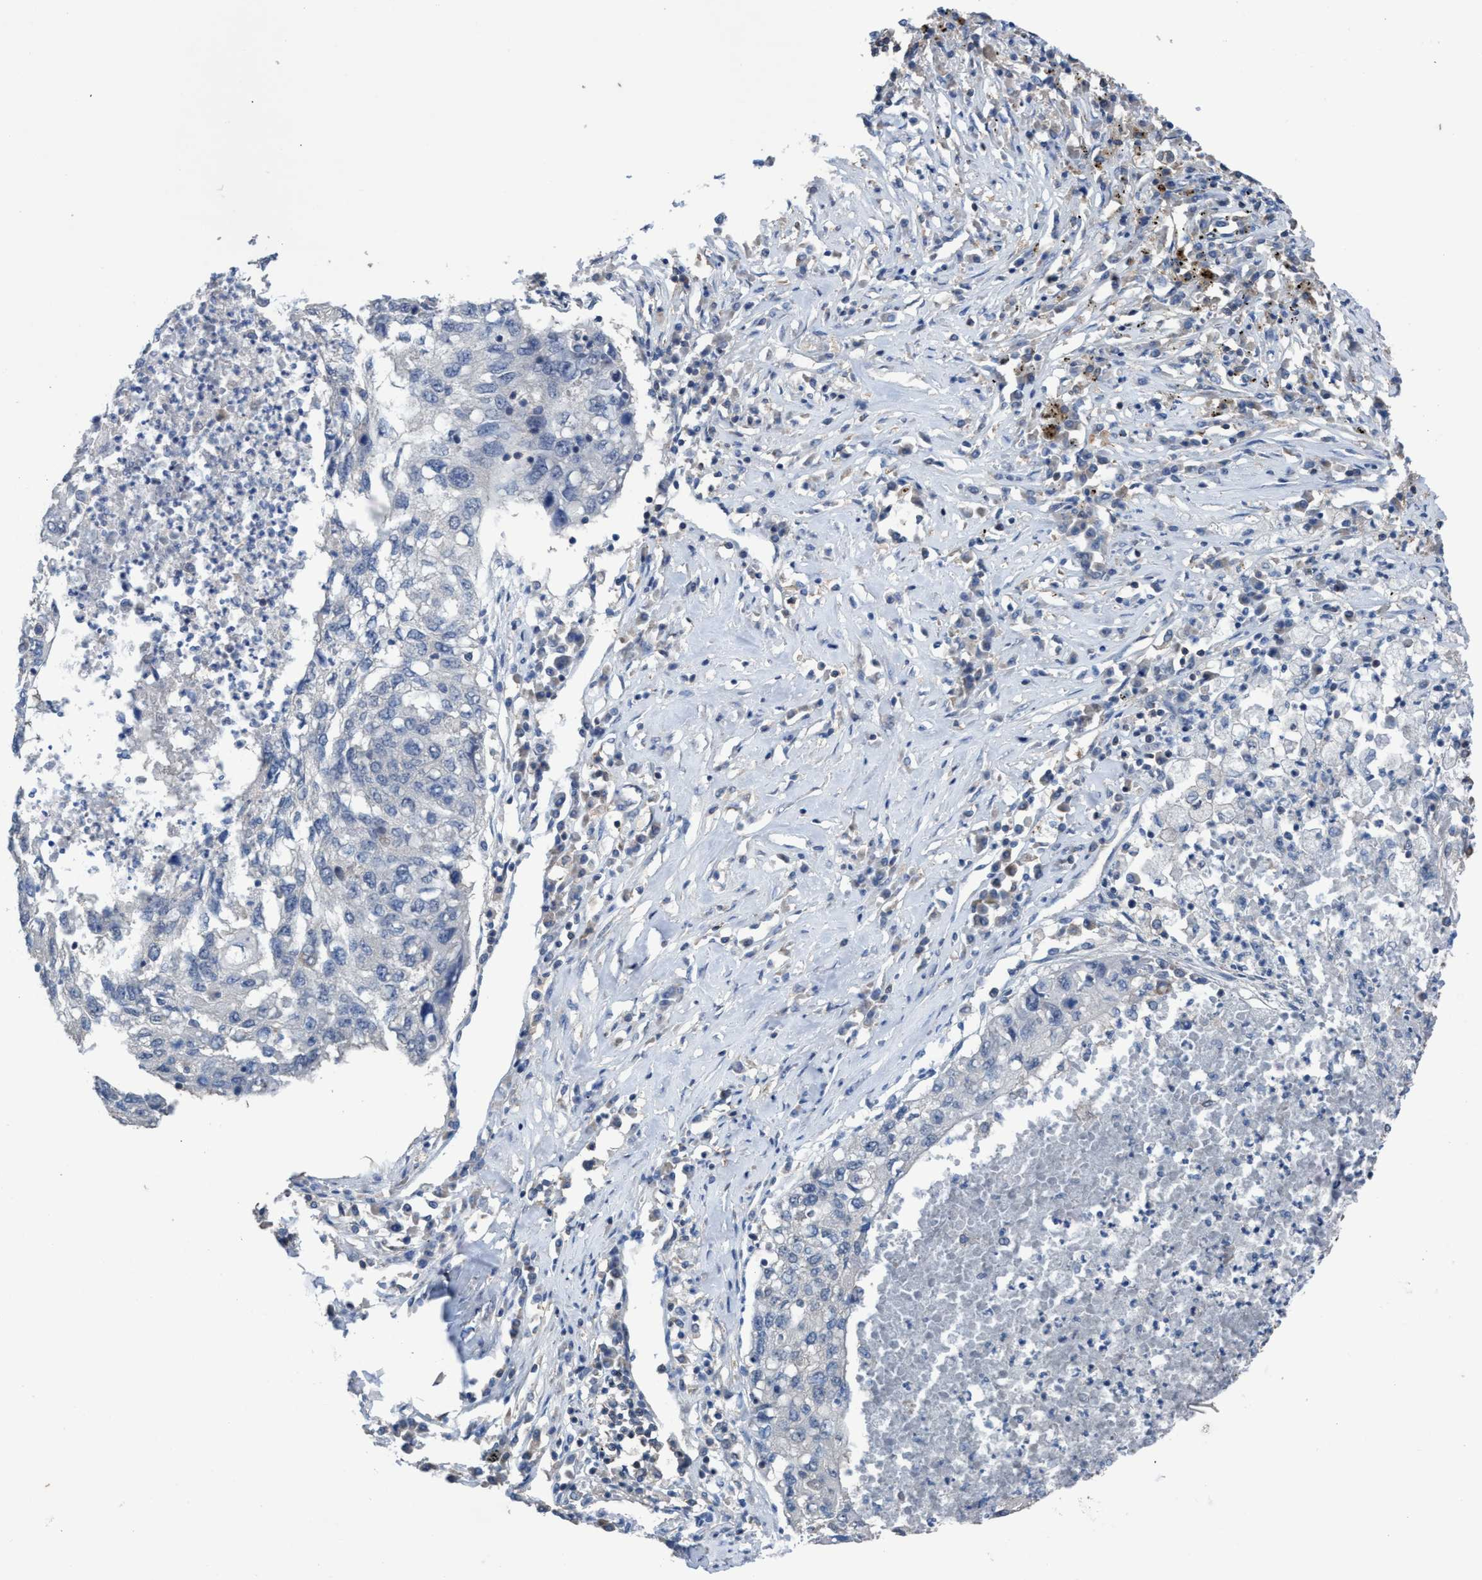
{"staining": {"intensity": "negative", "quantity": "none", "location": "none"}, "tissue": "lung cancer", "cell_type": "Tumor cells", "image_type": "cancer", "snomed": [{"axis": "morphology", "description": "Squamous cell carcinoma, NOS"}, {"axis": "topography", "description": "Lung"}], "caption": "DAB (3,3'-diaminobenzidine) immunohistochemical staining of lung cancer (squamous cell carcinoma) shows no significant staining in tumor cells.", "gene": "GLOD4", "patient": {"sex": "female", "age": 63}}